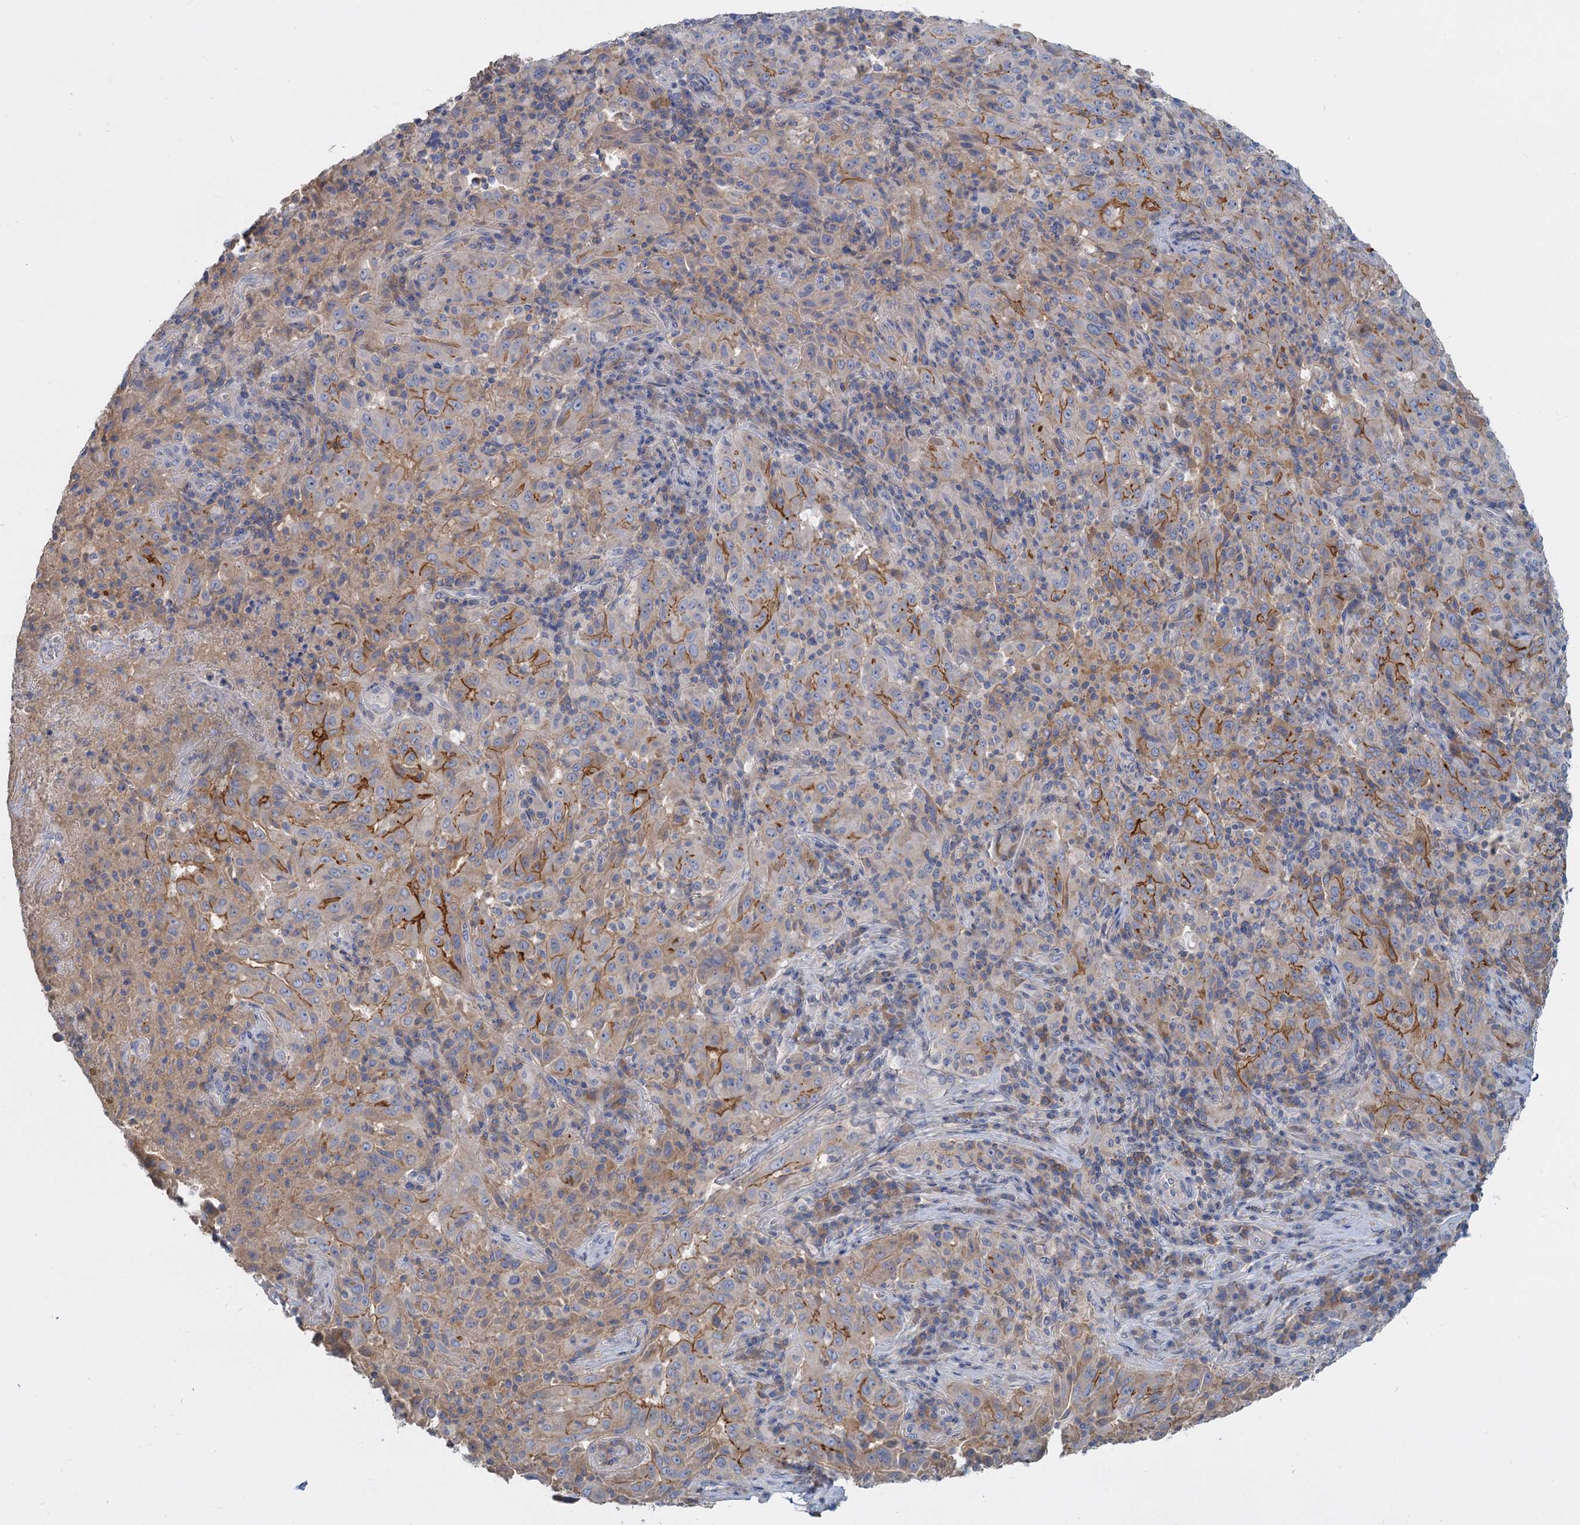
{"staining": {"intensity": "moderate", "quantity": "25%-75%", "location": "cytoplasmic/membranous"}, "tissue": "pancreatic cancer", "cell_type": "Tumor cells", "image_type": "cancer", "snomed": [{"axis": "morphology", "description": "Adenocarcinoma, NOS"}, {"axis": "topography", "description": "Pancreas"}], "caption": "About 25%-75% of tumor cells in human pancreatic cancer (adenocarcinoma) show moderate cytoplasmic/membranous protein positivity as visualized by brown immunohistochemical staining.", "gene": "ACSM3", "patient": {"sex": "male", "age": 63}}